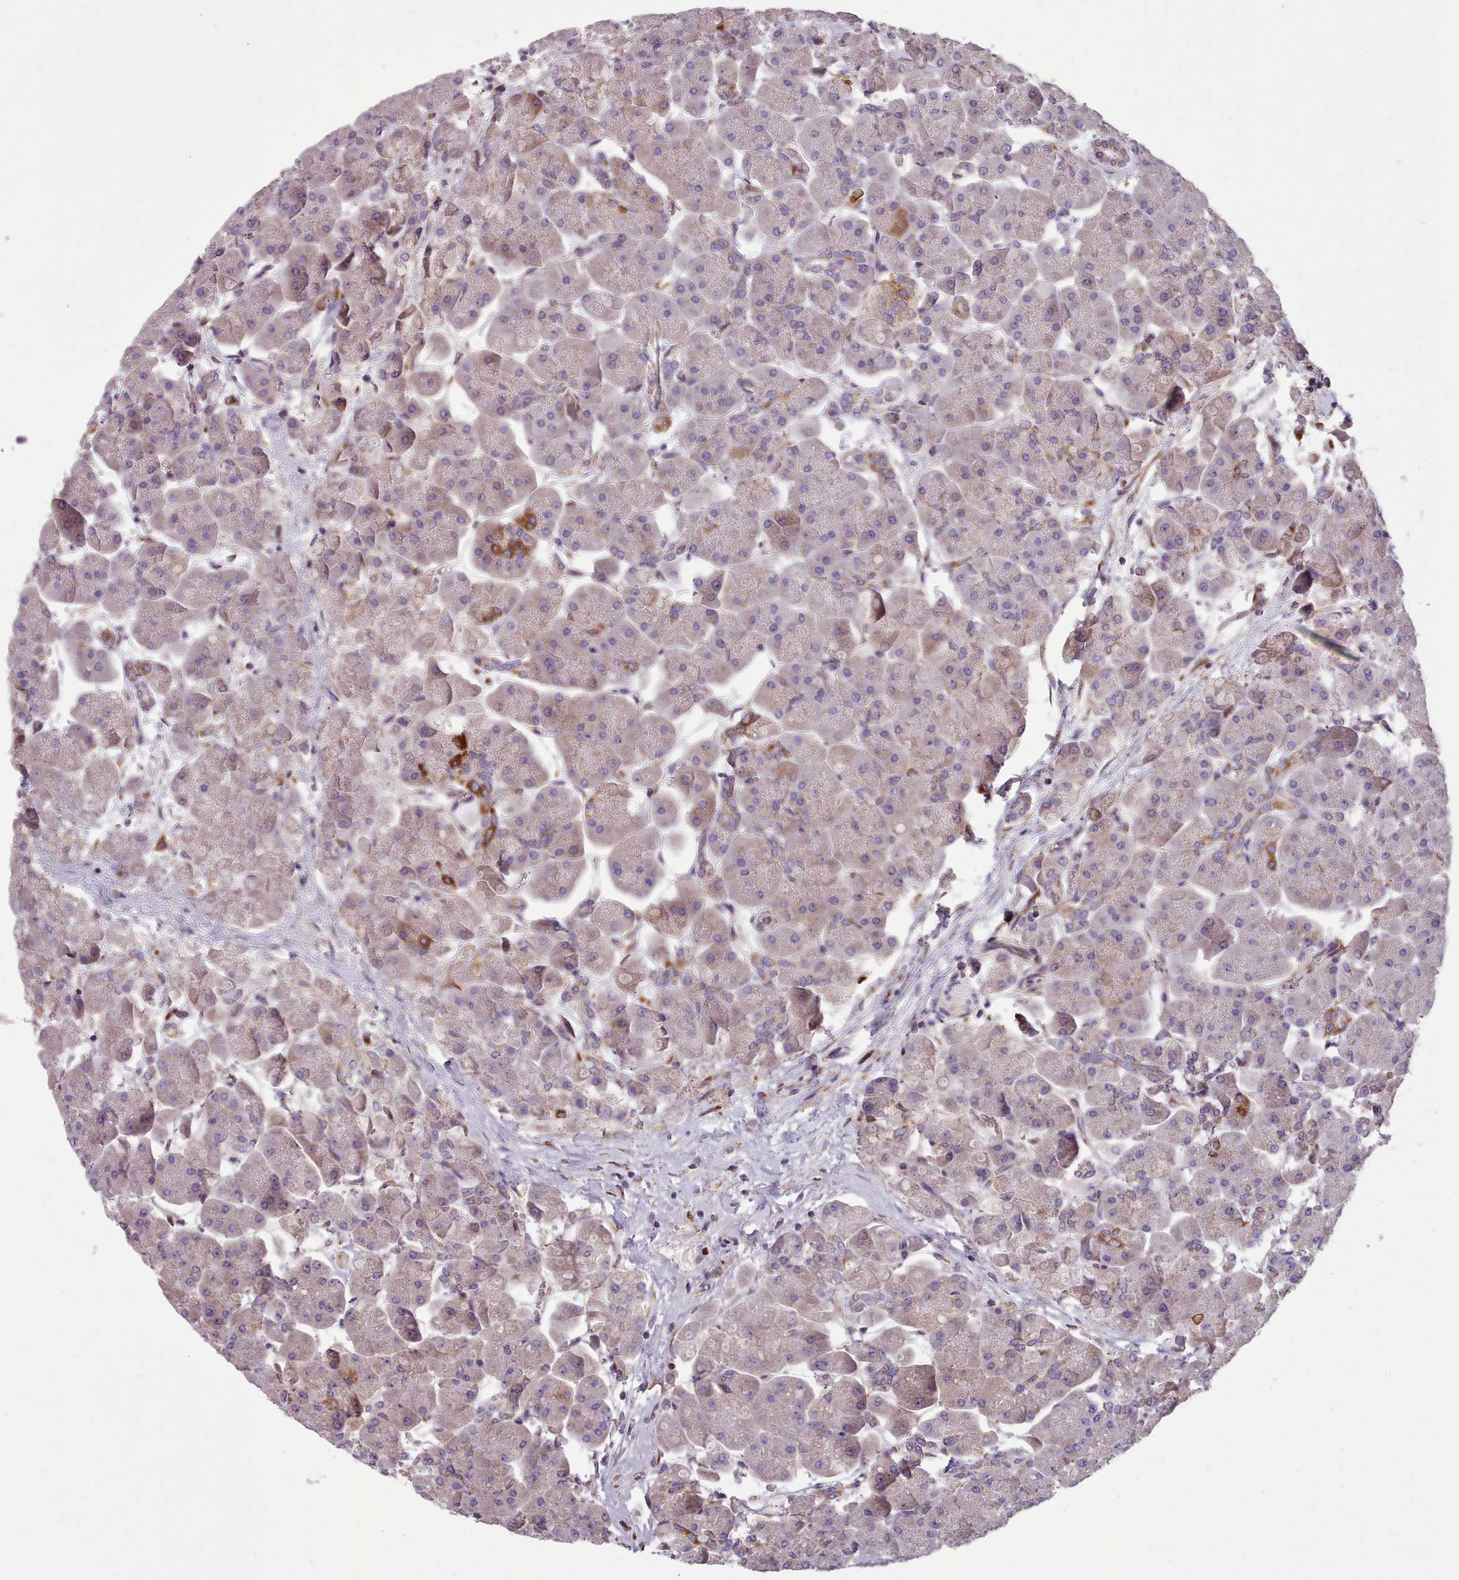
{"staining": {"intensity": "moderate", "quantity": "<25%", "location": "cytoplasmic/membranous"}, "tissue": "pancreas", "cell_type": "Exocrine glandular cells", "image_type": "normal", "snomed": [{"axis": "morphology", "description": "Normal tissue, NOS"}, {"axis": "topography", "description": "Pancreas"}], "caption": "A high-resolution photomicrograph shows immunohistochemistry (IHC) staining of unremarkable pancreas, which displays moderate cytoplasmic/membranous expression in approximately <25% of exocrine glandular cells. The staining was performed using DAB (3,3'-diaminobenzidine) to visualize the protein expression in brown, while the nuclei were stained in blue with hematoxylin (Magnification: 20x).", "gene": "FKBP10", "patient": {"sex": "male", "age": 66}}